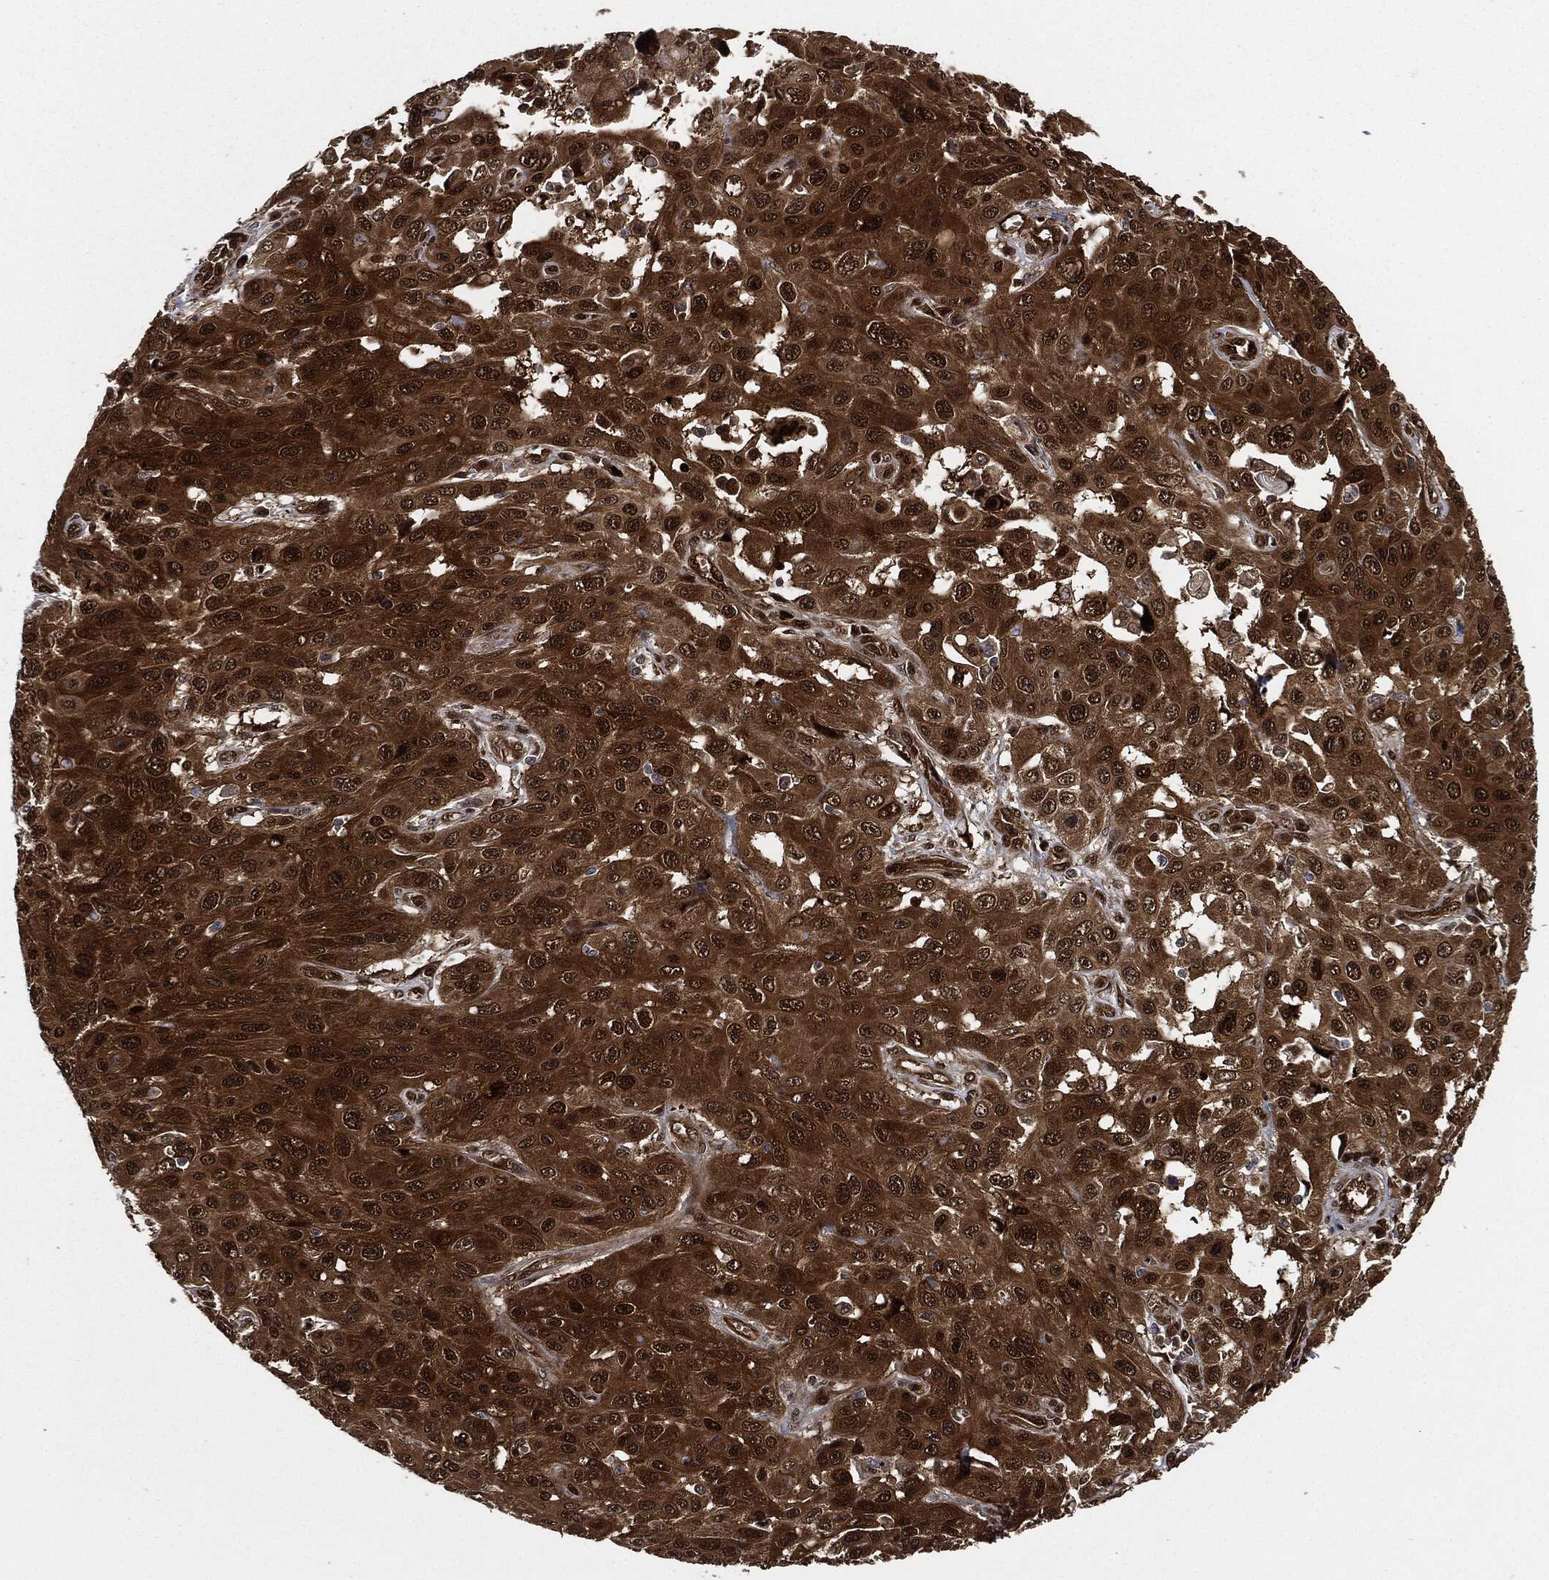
{"staining": {"intensity": "strong", "quantity": "25%-75%", "location": "cytoplasmic/membranous,nuclear"}, "tissue": "skin cancer", "cell_type": "Tumor cells", "image_type": "cancer", "snomed": [{"axis": "morphology", "description": "Squamous cell carcinoma, NOS"}, {"axis": "topography", "description": "Skin"}], "caption": "An image showing strong cytoplasmic/membranous and nuclear expression in about 25%-75% of tumor cells in skin cancer, as visualized by brown immunohistochemical staining.", "gene": "DCTN1", "patient": {"sex": "male", "age": 82}}